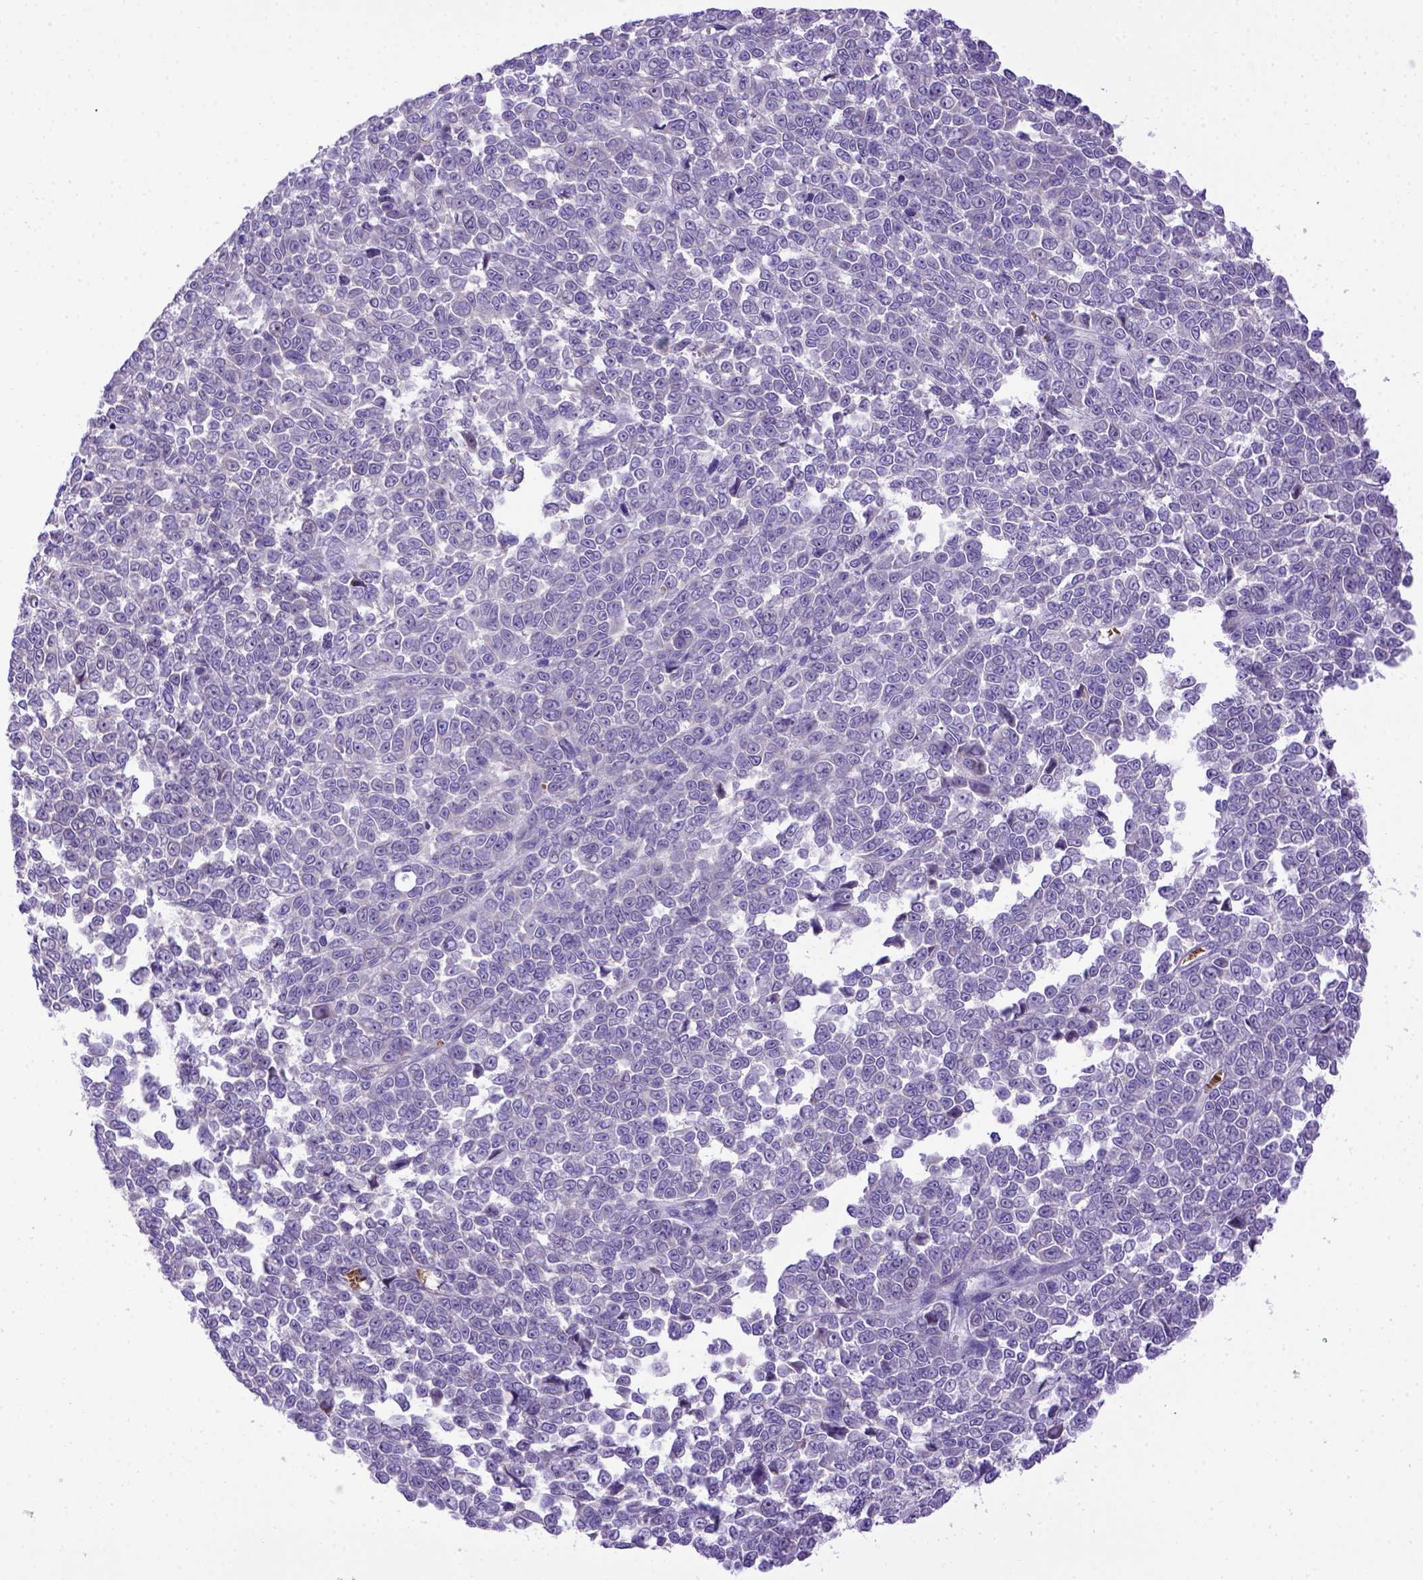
{"staining": {"intensity": "negative", "quantity": "none", "location": "none"}, "tissue": "melanoma", "cell_type": "Tumor cells", "image_type": "cancer", "snomed": [{"axis": "morphology", "description": "Malignant melanoma, NOS"}, {"axis": "topography", "description": "Skin"}], "caption": "IHC photomicrograph of neoplastic tissue: malignant melanoma stained with DAB reveals no significant protein positivity in tumor cells.", "gene": "ADAM12", "patient": {"sex": "female", "age": 95}}